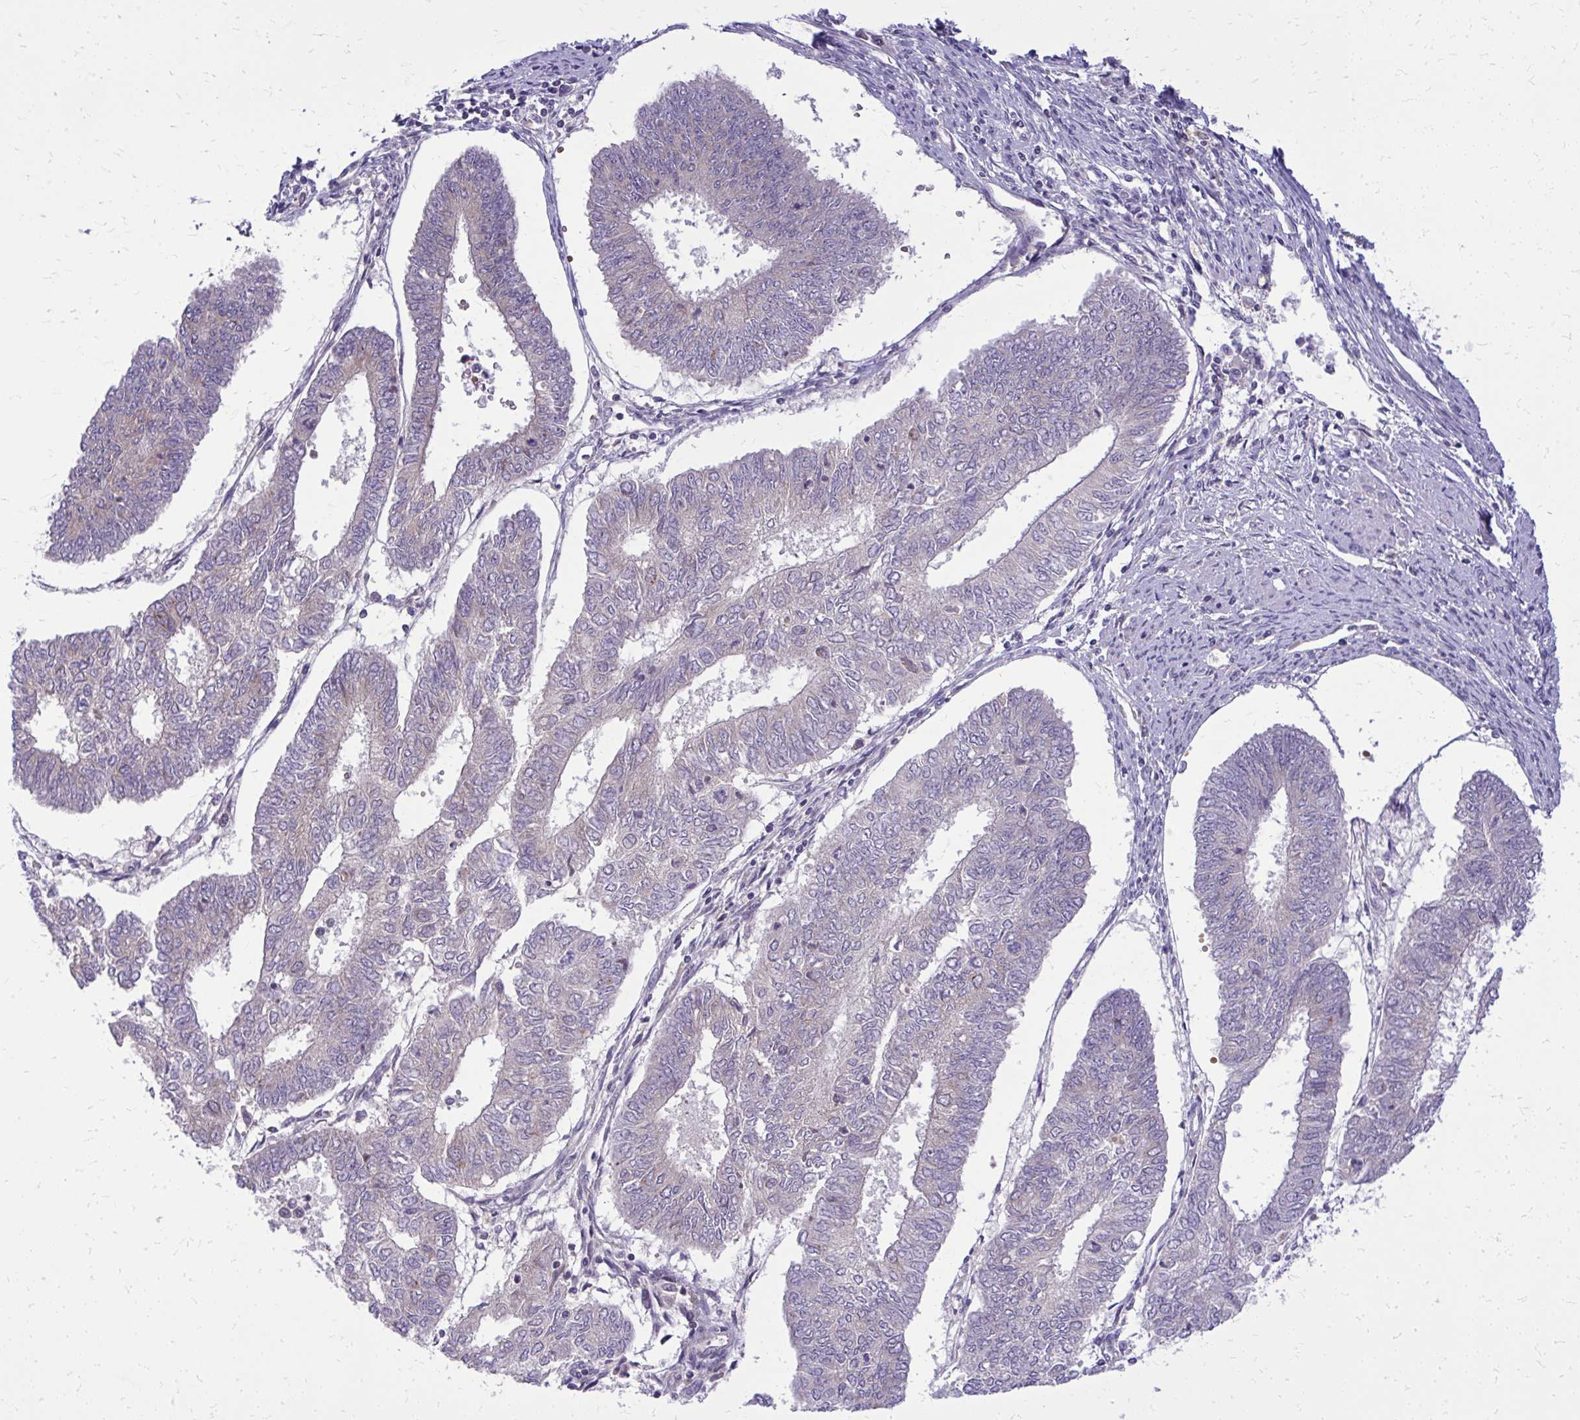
{"staining": {"intensity": "negative", "quantity": "none", "location": "none"}, "tissue": "endometrial cancer", "cell_type": "Tumor cells", "image_type": "cancer", "snomed": [{"axis": "morphology", "description": "Adenocarcinoma, NOS"}, {"axis": "topography", "description": "Endometrium"}], "caption": "A high-resolution histopathology image shows IHC staining of endometrial adenocarcinoma, which displays no significant expression in tumor cells.", "gene": "DPY19L1", "patient": {"sex": "female", "age": 68}}